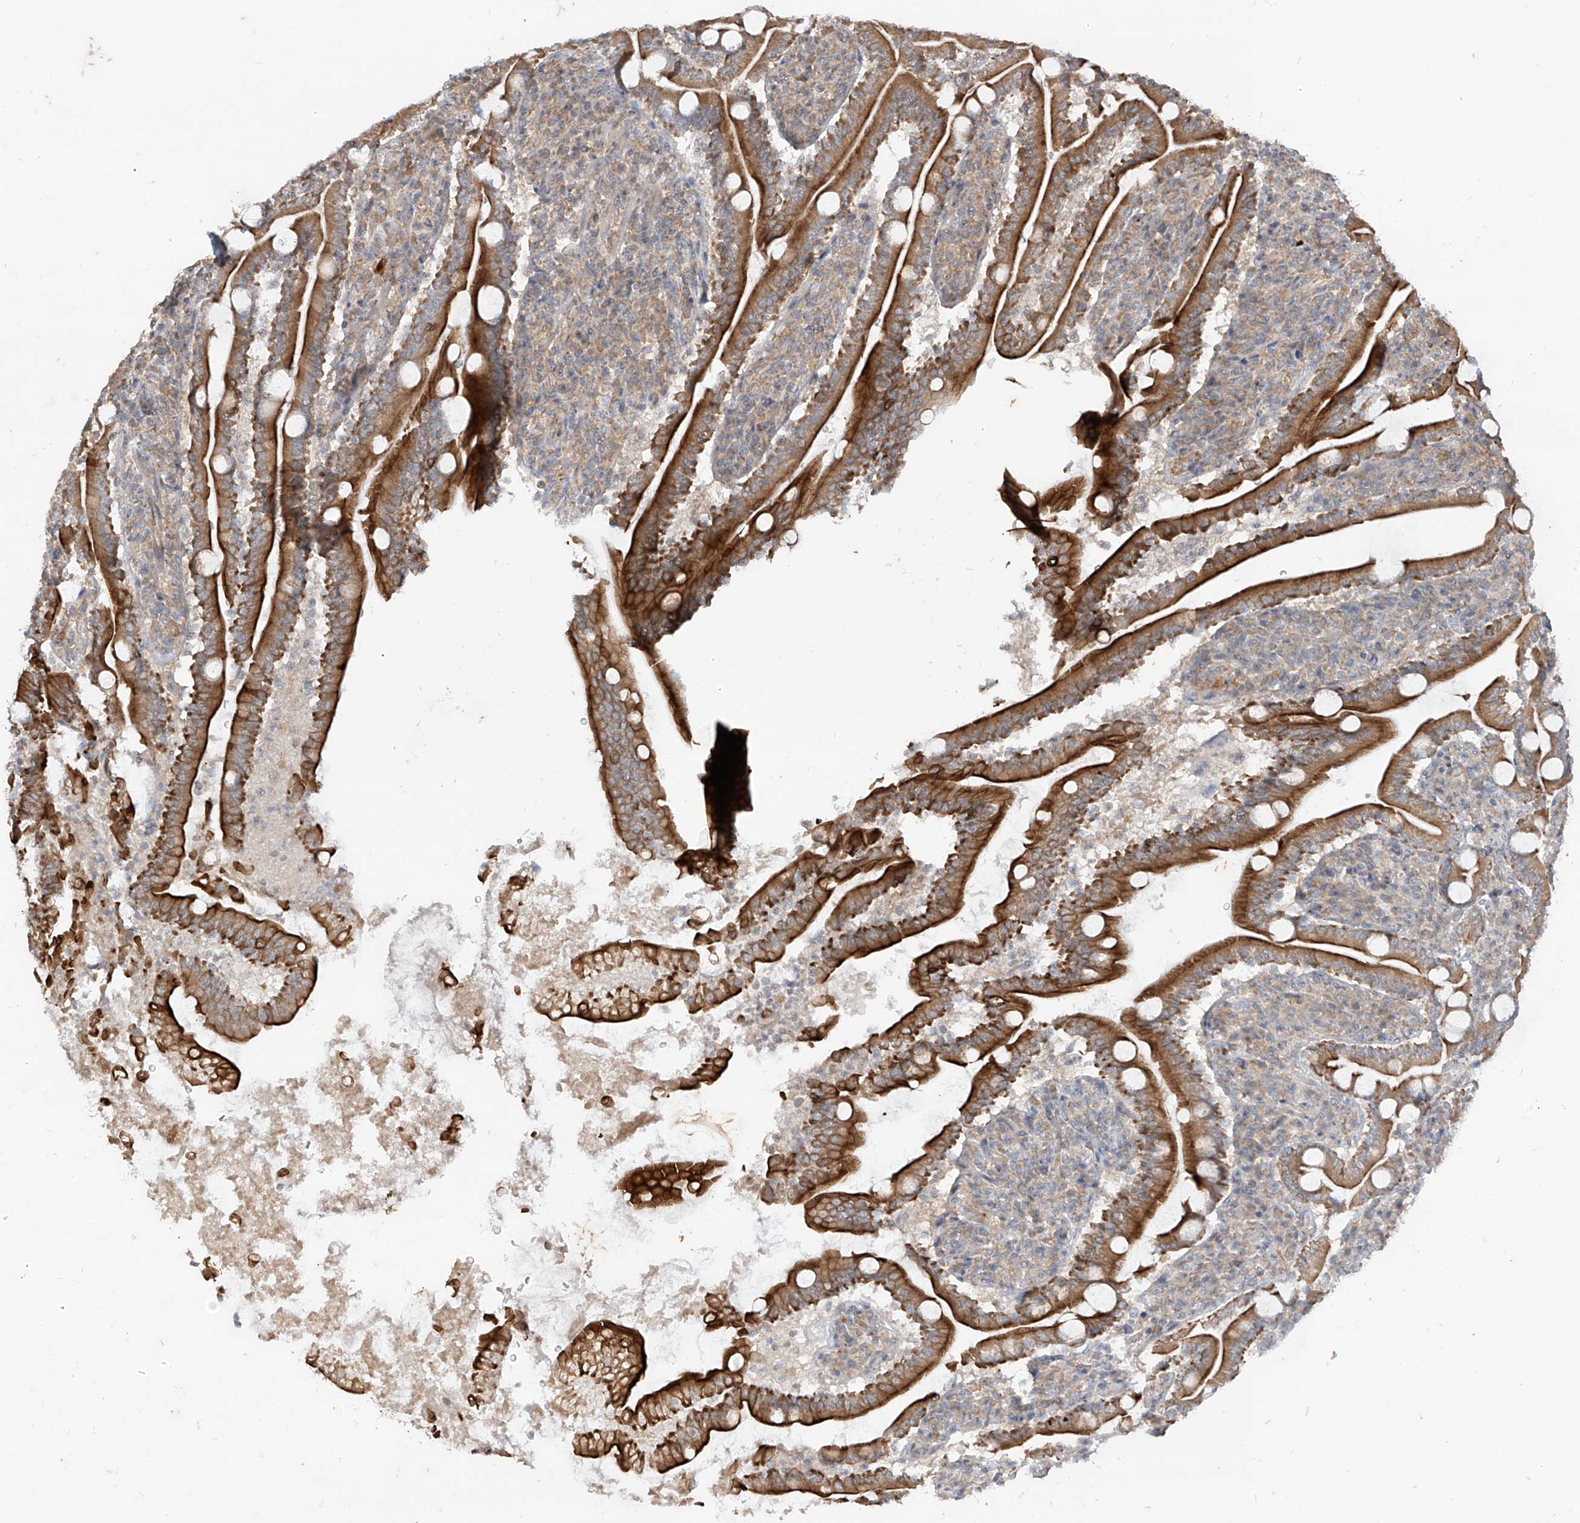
{"staining": {"intensity": "strong", "quantity": ">75%", "location": "cytoplasmic/membranous"}, "tissue": "duodenum", "cell_type": "Glandular cells", "image_type": "normal", "snomed": [{"axis": "morphology", "description": "Normal tissue, NOS"}, {"axis": "topography", "description": "Duodenum"}], "caption": "A high-resolution micrograph shows immunohistochemistry (IHC) staining of benign duodenum, which reveals strong cytoplasmic/membranous staining in approximately >75% of glandular cells.", "gene": "MTUS2", "patient": {"sex": "male", "age": 35}}